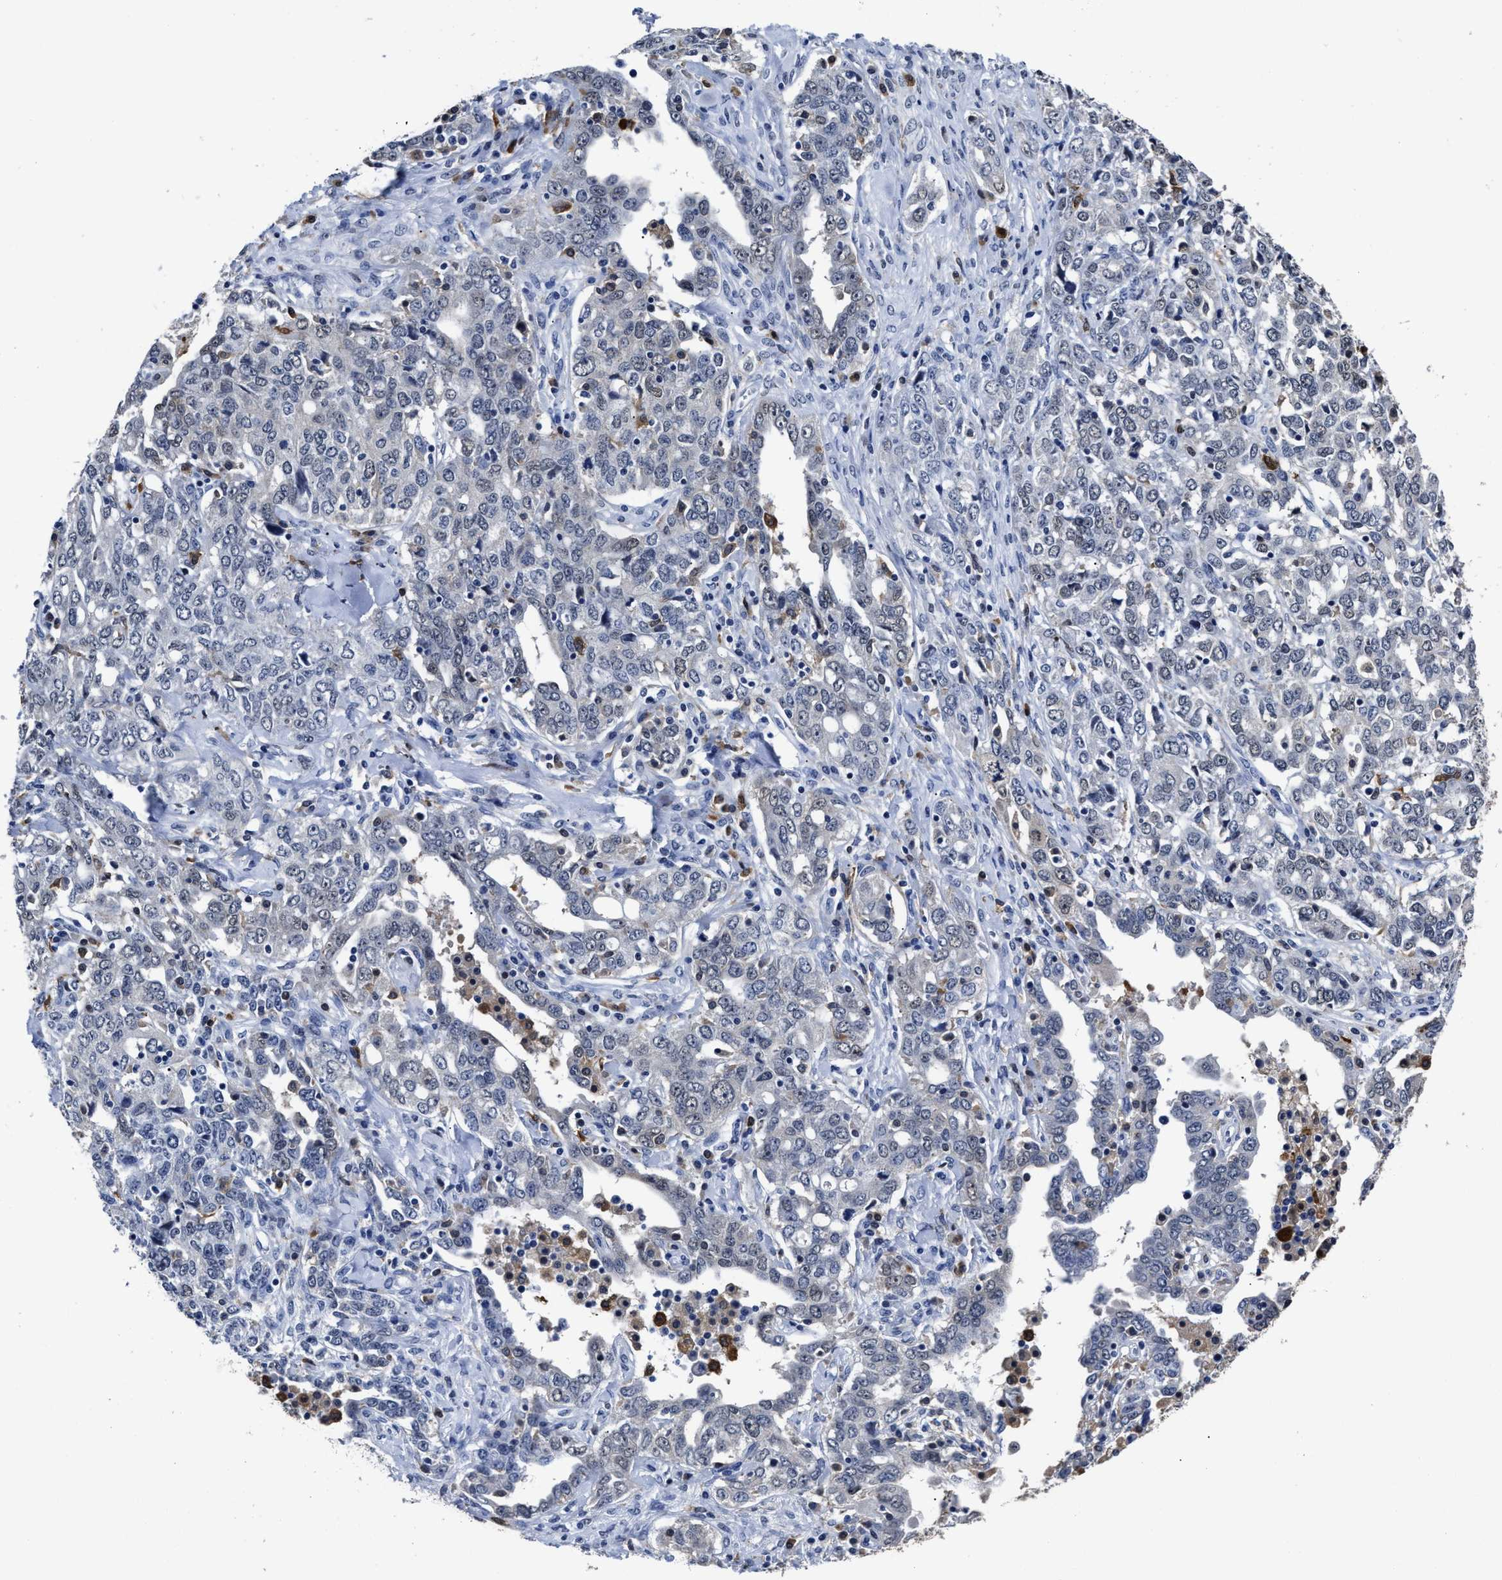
{"staining": {"intensity": "negative", "quantity": "none", "location": "none"}, "tissue": "ovarian cancer", "cell_type": "Tumor cells", "image_type": "cancer", "snomed": [{"axis": "morphology", "description": "Carcinoma, endometroid"}, {"axis": "topography", "description": "Ovary"}], "caption": "Photomicrograph shows no significant protein positivity in tumor cells of endometroid carcinoma (ovarian).", "gene": "PRPF4B", "patient": {"sex": "female", "age": 62}}